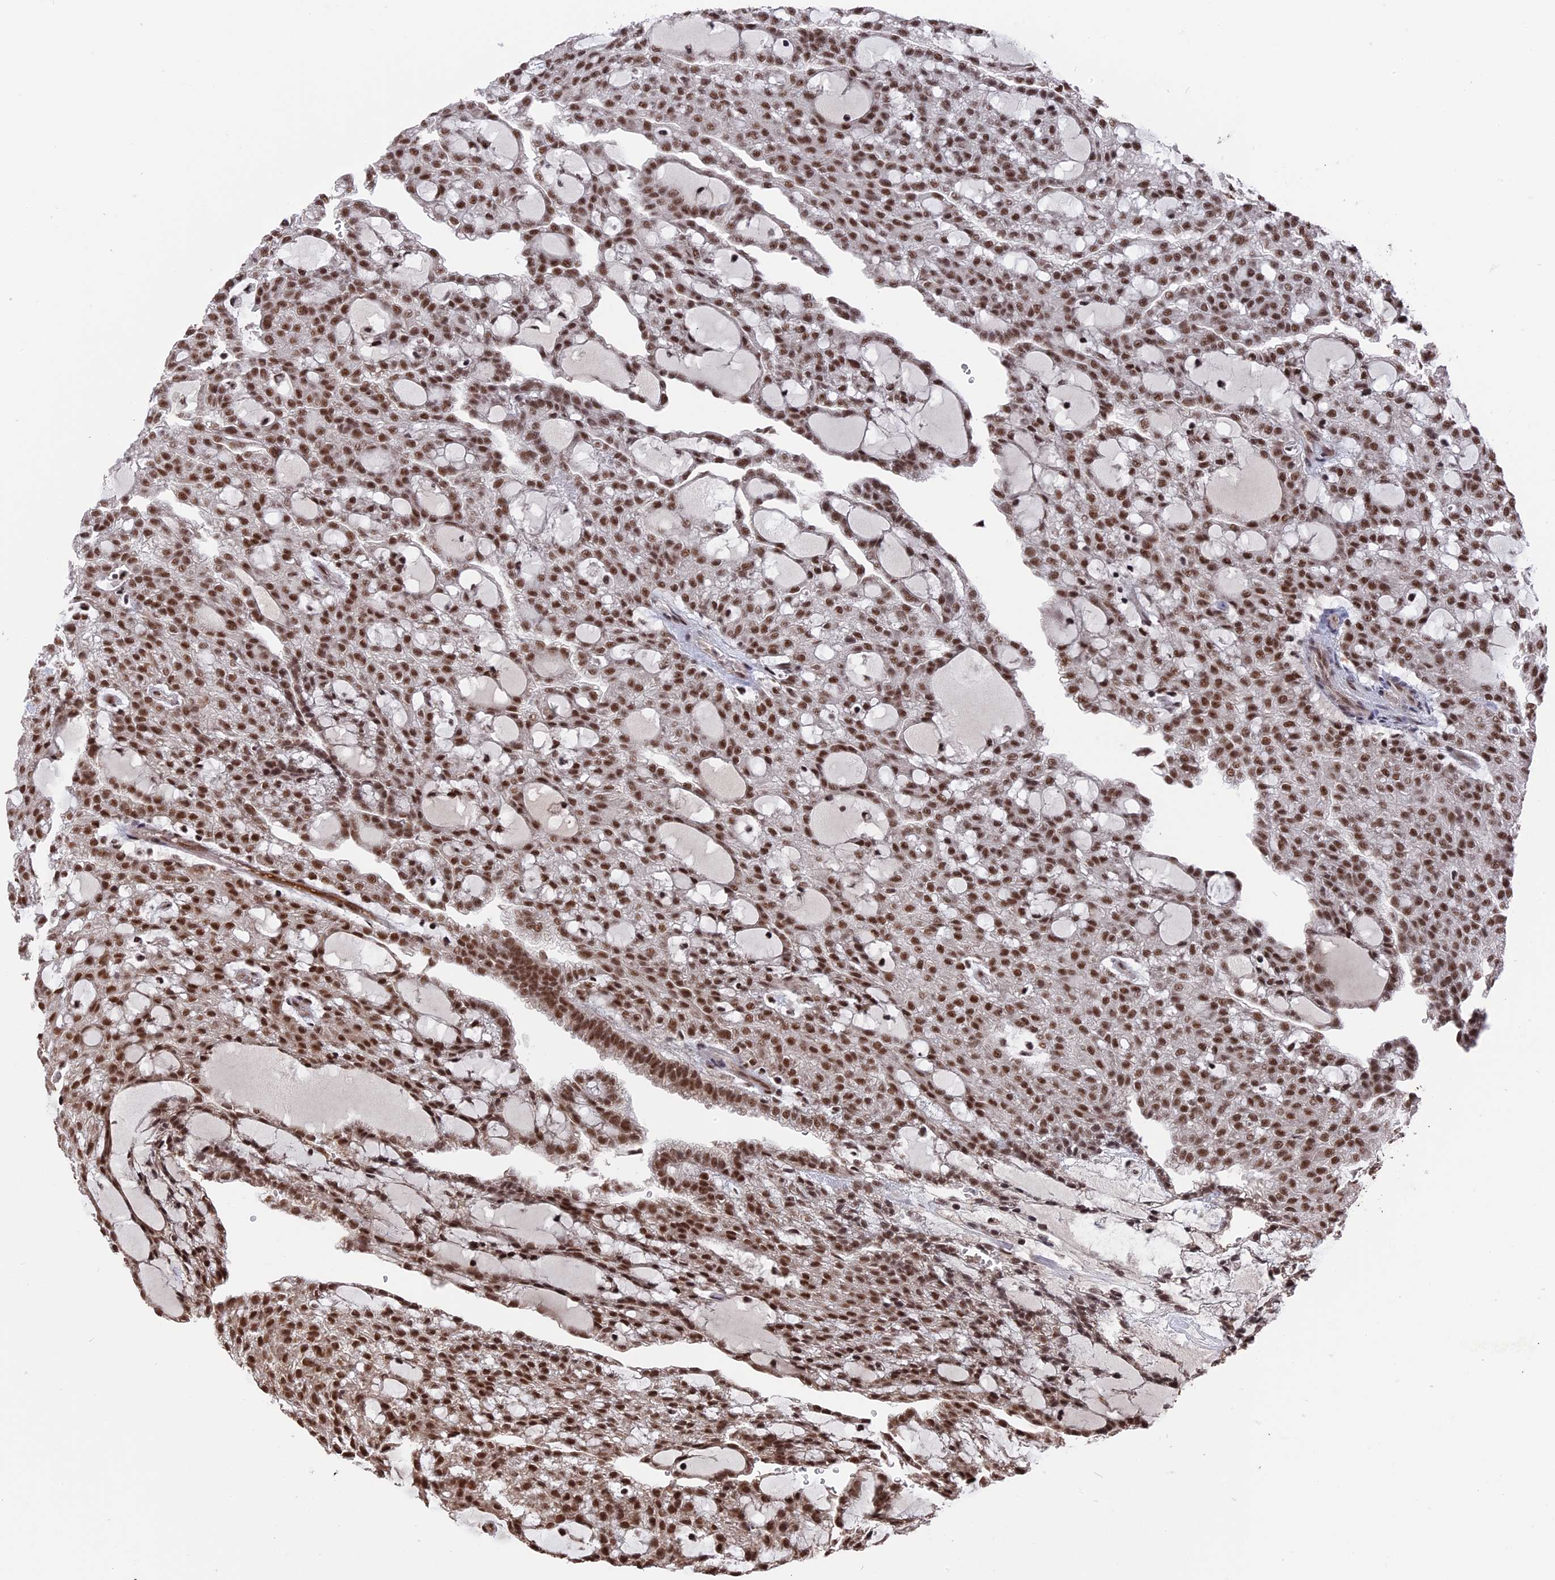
{"staining": {"intensity": "strong", "quantity": ">75%", "location": "nuclear"}, "tissue": "renal cancer", "cell_type": "Tumor cells", "image_type": "cancer", "snomed": [{"axis": "morphology", "description": "Adenocarcinoma, NOS"}, {"axis": "topography", "description": "Kidney"}], "caption": "This is an image of immunohistochemistry (IHC) staining of renal cancer (adenocarcinoma), which shows strong staining in the nuclear of tumor cells.", "gene": "SF3A2", "patient": {"sex": "male", "age": 63}}